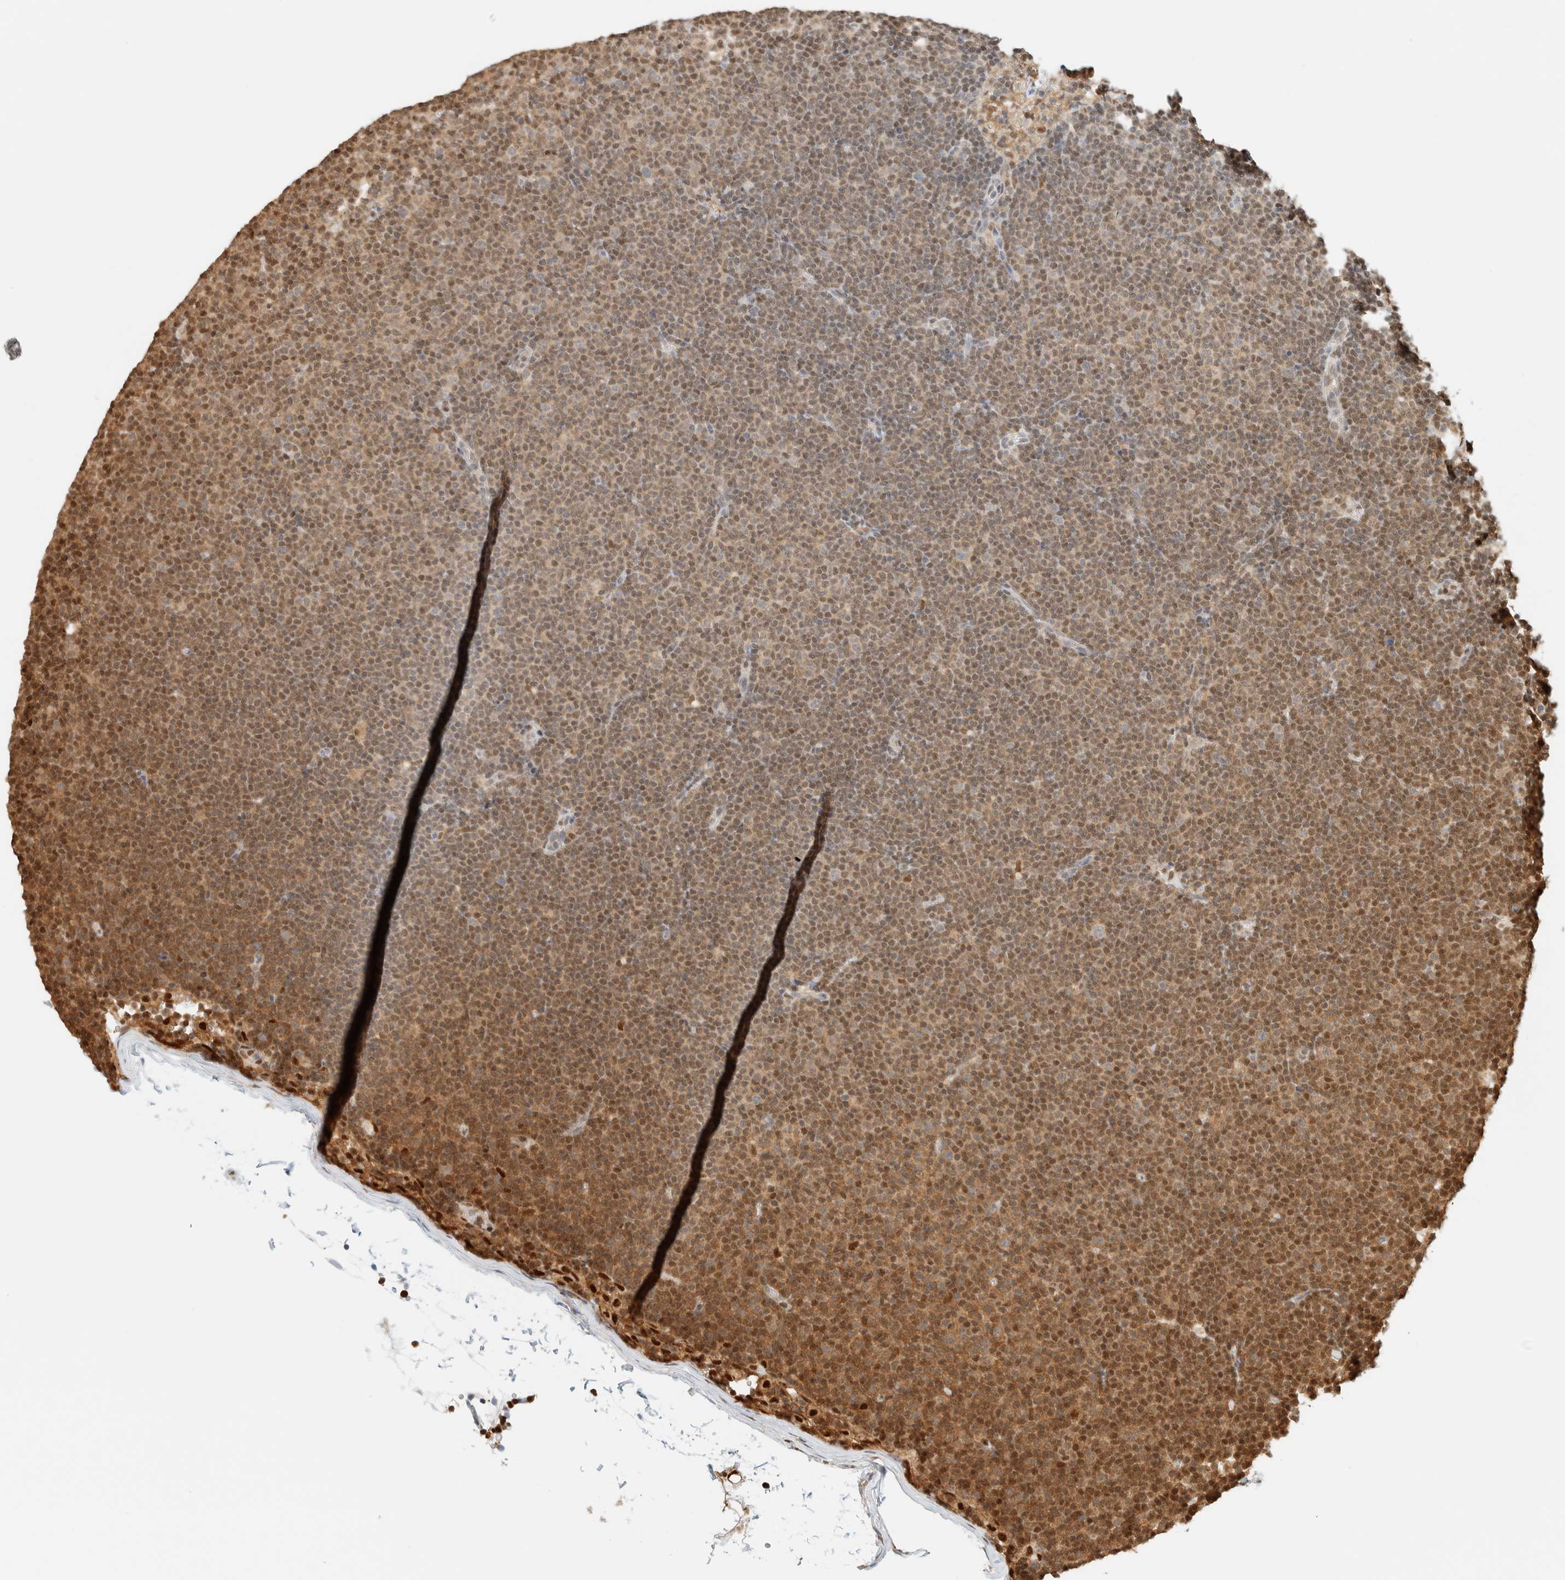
{"staining": {"intensity": "moderate", "quantity": ">75%", "location": "cytoplasmic/membranous,nuclear"}, "tissue": "lymphoma", "cell_type": "Tumor cells", "image_type": "cancer", "snomed": [{"axis": "morphology", "description": "Malignant lymphoma, non-Hodgkin's type, Low grade"}, {"axis": "topography", "description": "Lymph node"}], "caption": "Protein staining by immunohistochemistry (IHC) shows moderate cytoplasmic/membranous and nuclear staining in about >75% of tumor cells in lymphoma.", "gene": "ZBTB37", "patient": {"sex": "female", "age": 53}}